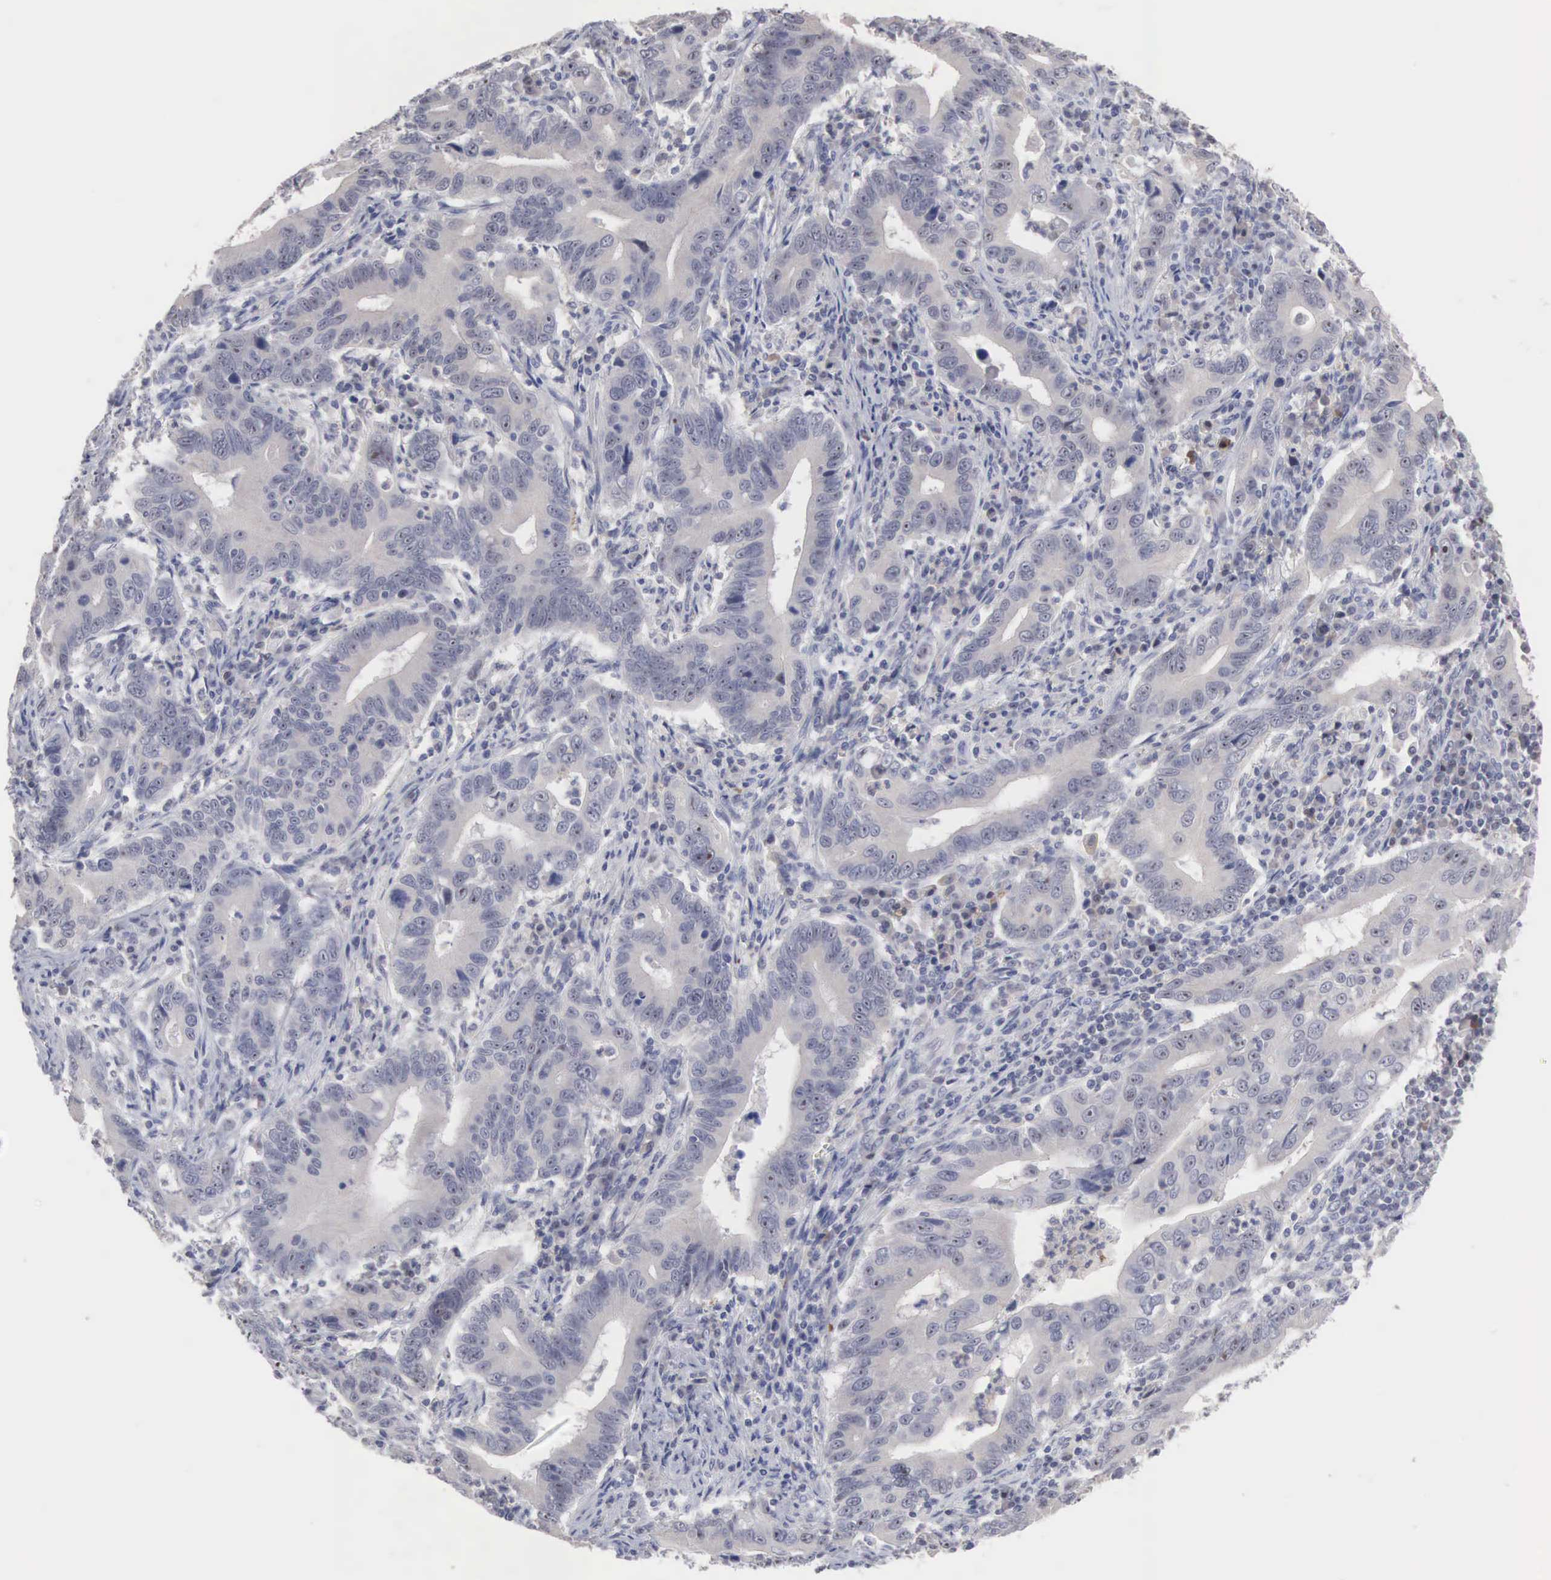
{"staining": {"intensity": "negative", "quantity": "none", "location": "none"}, "tissue": "stomach cancer", "cell_type": "Tumor cells", "image_type": "cancer", "snomed": [{"axis": "morphology", "description": "Adenocarcinoma, NOS"}, {"axis": "topography", "description": "Stomach, upper"}], "caption": "This histopathology image is of adenocarcinoma (stomach) stained with immunohistochemistry to label a protein in brown with the nuclei are counter-stained blue. There is no staining in tumor cells.", "gene": "ACOT4", "patient": {"sex": "male", "age": 63}}